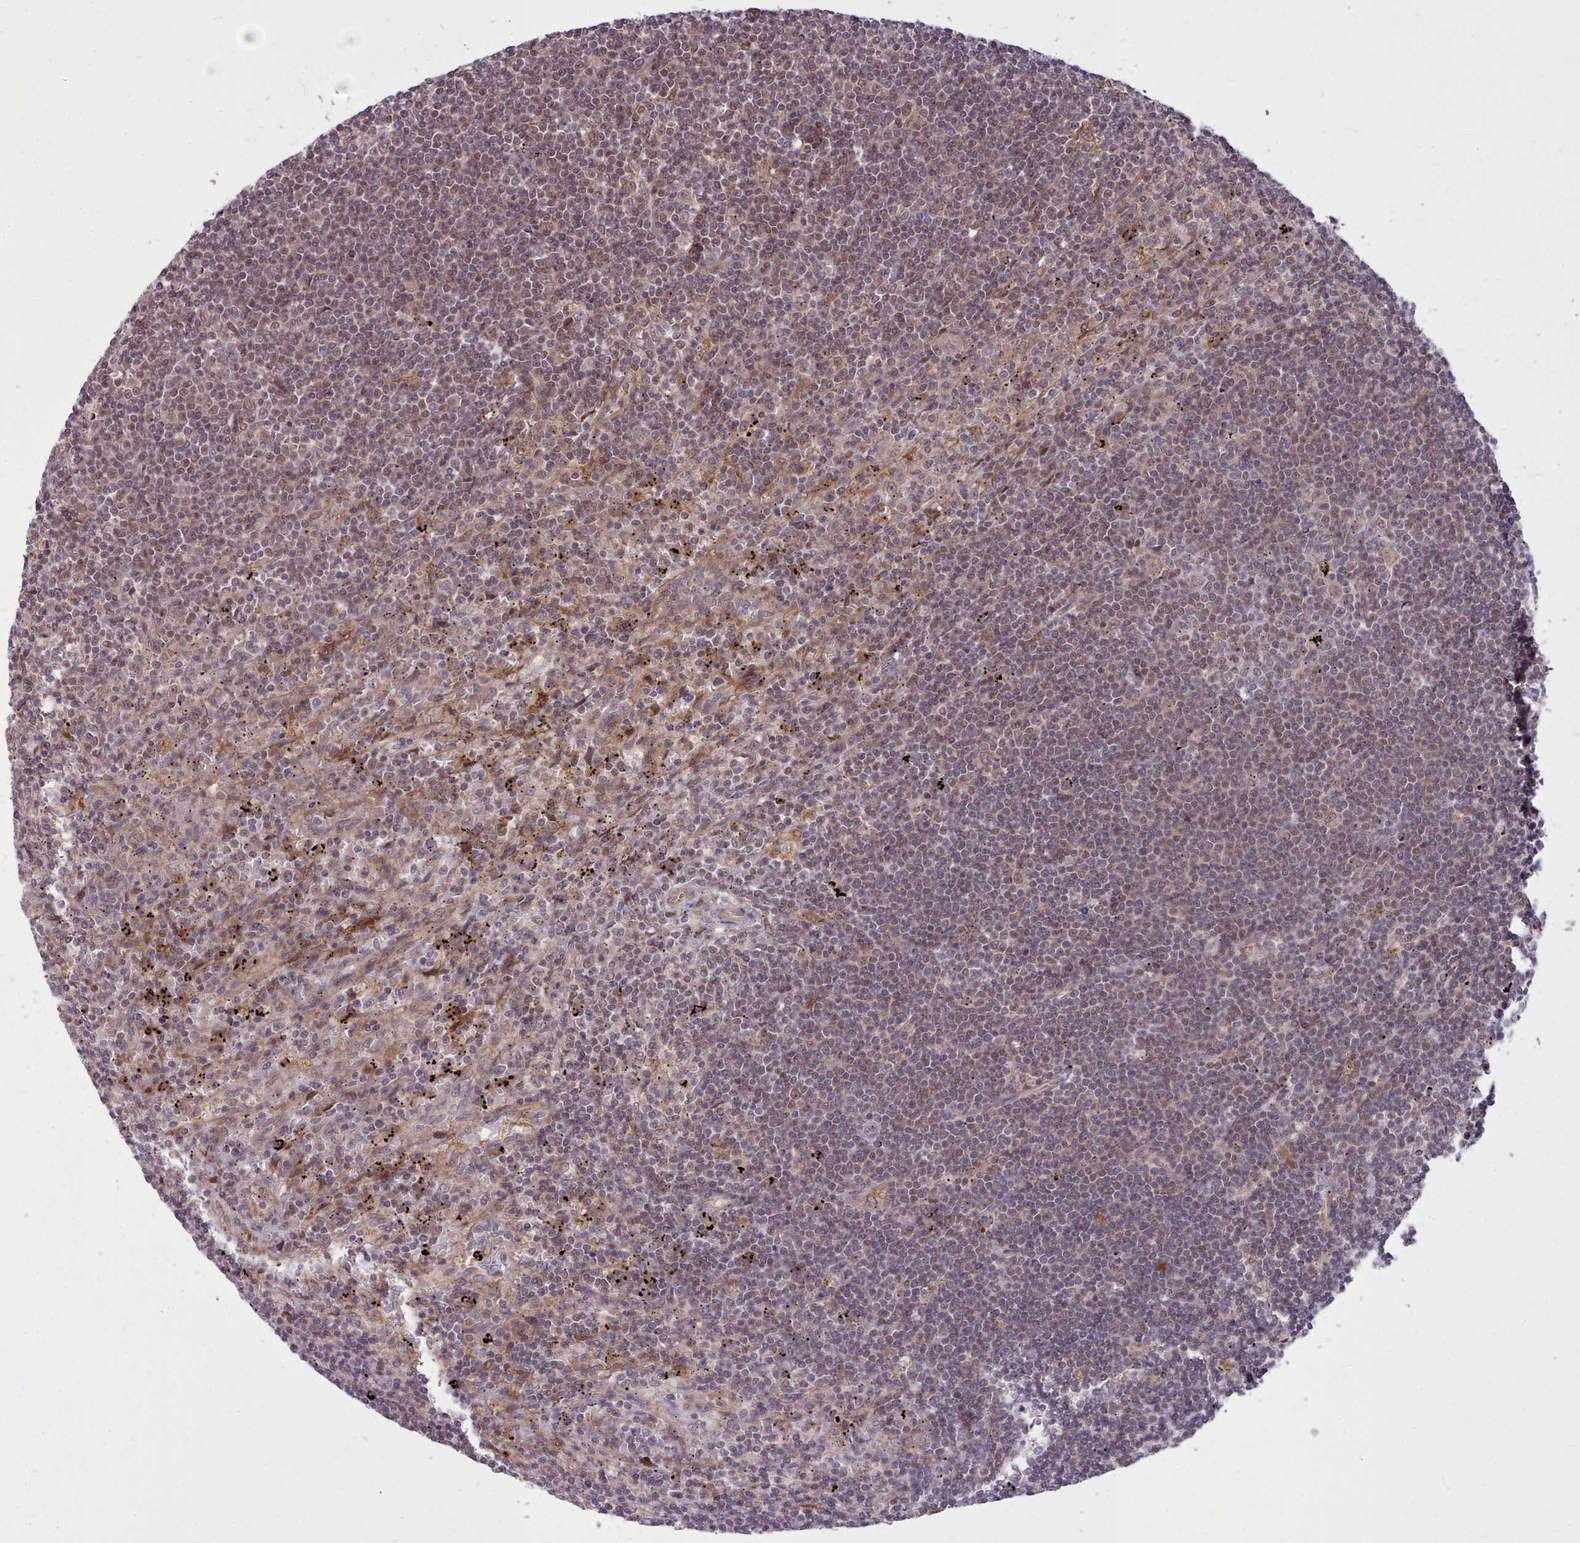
{"staining": {"intensity": "weak", "quantity": "25%-75%", "location": "nuclear"}, "tissue": "lymphoma", "cell_type": "Tumor cells", "image_type": "cancer", "snomed": [{"axis": "morphology", "description": "Malignant lymphoma, non-Hodgkin's type, Low grade"}, {"axis": "topography", "description": "Spleen"}], "caption": "Approximately 25%-75% of tumor cells in human malignant lymphoma, non-Hodgkin's type (low-grade) reveal weak nuclear protein staining as visualized by brown immunohistochemical staining.", "gene": "AHCY", "patient": {"sex": "male", "age": 76}}